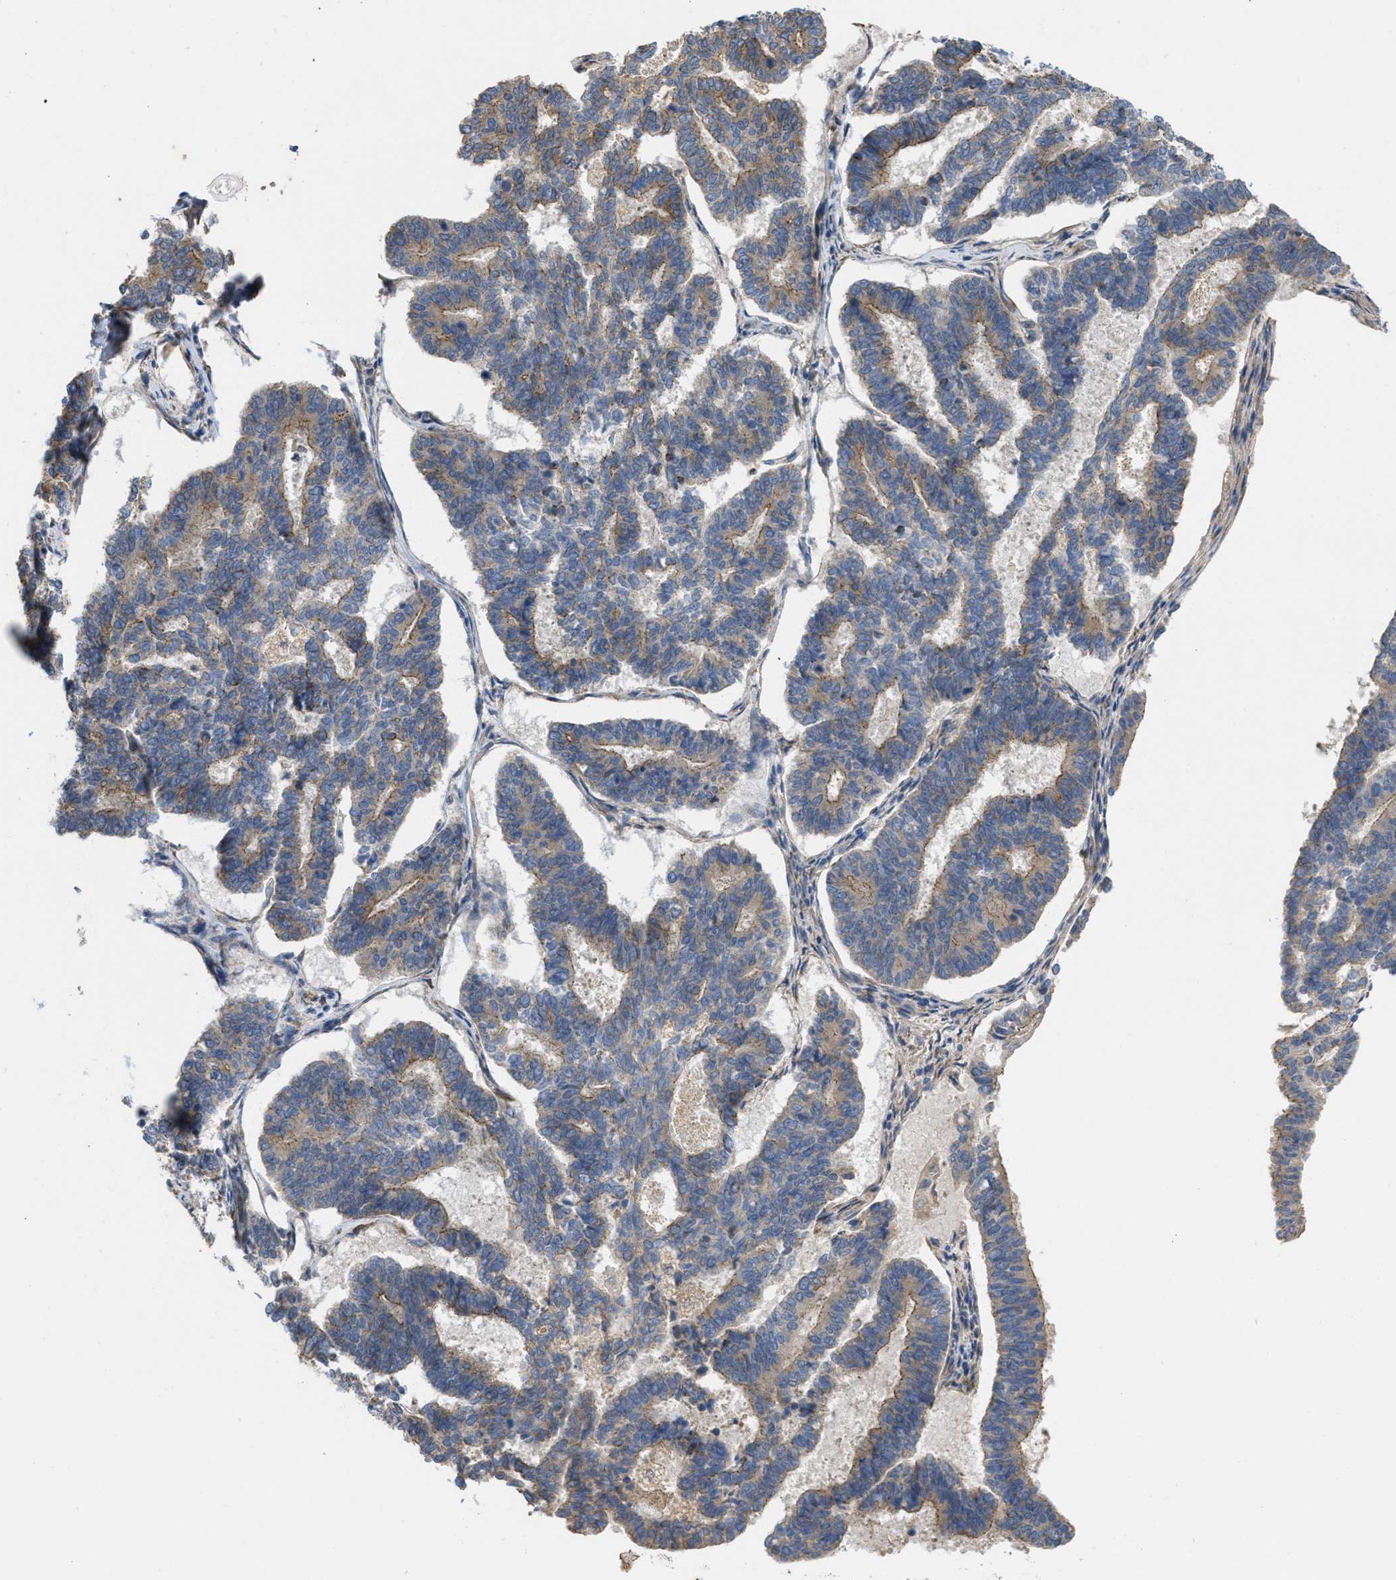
{"staining": {"intensity": "weak", "quantity": "25%-75%", "location": "cytoplasmic/membranous"}, "tissue": "endometrial cancer", "cell_type": "Tumor cells", "image_type": "cancer", "snomed": [{"axis": "morphology", "description": "Adenocarcinoma, NOS"}, {"axis": "topography", "description": "Endometrium"}], "caption": "This micrograph displays IHC staining of human endometrial cancer, with low weak cytoplasmic/membranous positivity in about 25%-75% of tumor cells.", "gene": "CDPF1", "patient": {"sex": "female", "age": 70}}